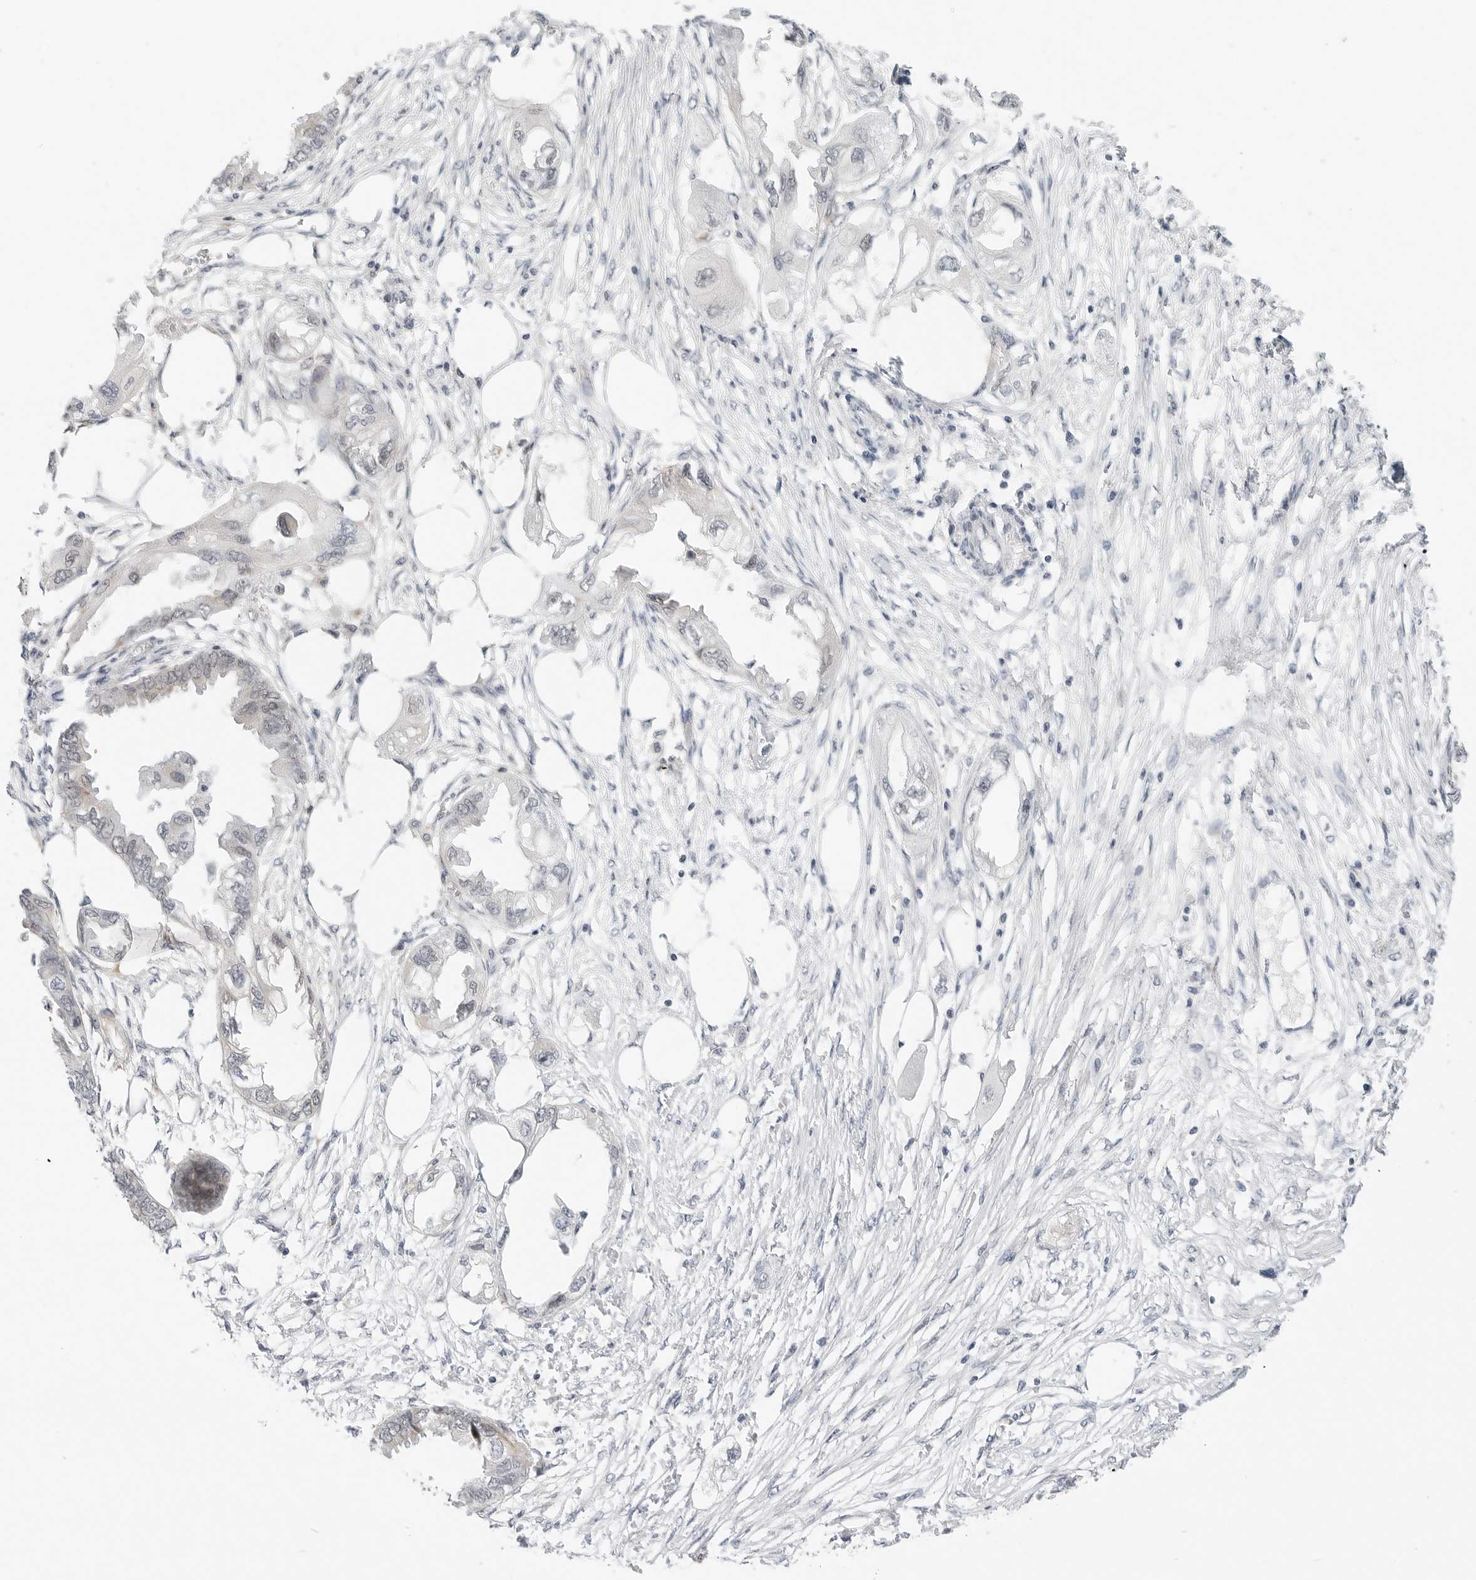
{"staining": {"intensity": "moderate", "quantity": "<25%", "location": "cytoplasmic/membranous"}, "tissue": "endometrial cancer", "cell_type": "Tumor cells", "image_type": "cancer", "snomed": [{"axis": "morphology", "description": "Adenocarcinoma, NOS"}, {"axis": "morphology", "description": "Adenocarcinoma, metastatic, NOS"}, {"axis": "topography", "description": "Adipose tissue"}, {"axis": "topography", "description": "Endometrium"}], "caption": "A brown stain highlights moderate cytoplasmic/membranous expression of a protein in human endometrial cancer (adenocarcinoma) tumor cells. Nuclei are stained in blue.", "gene": "TSEN2", "patient": {"sex": "female", "age": 67}}